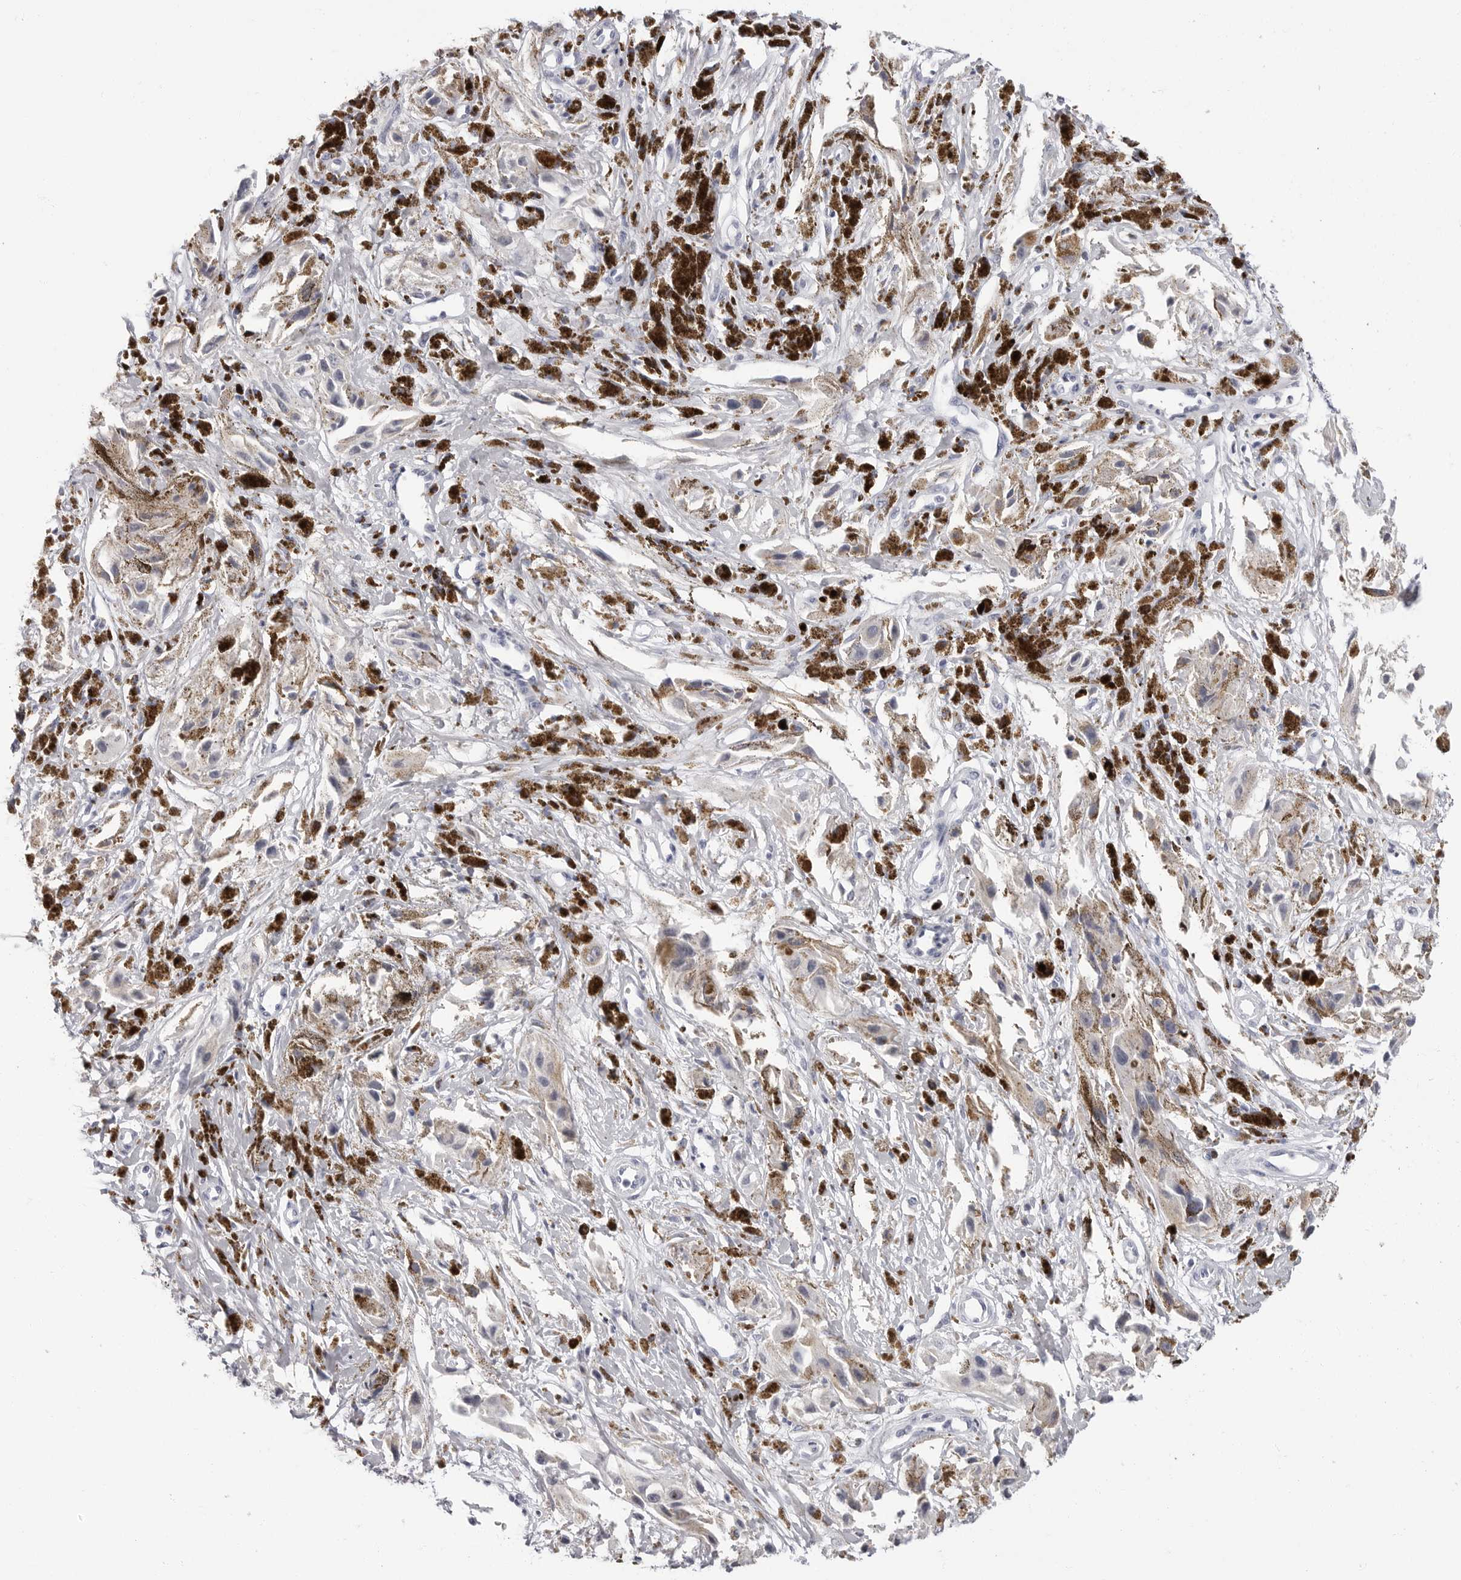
{"staining": {"intensity": "weak", "quantity": ">75%", "location": "cytoplasmic/membranous"}, "tissue": "melanoma", "cell_type": "Tumor cells", "image_type": "cancer", "snomed": [{"axis": "morphology", "description": "Malignant melanoma, NOS"}, {"axis": "topography", "description": "Skin"}], "caption": "Melanoma stained with a protein marker reveals weak staining in tumor cells.", "gene": "ERICH3", "patient": {"sex": "male", "age": 88}}